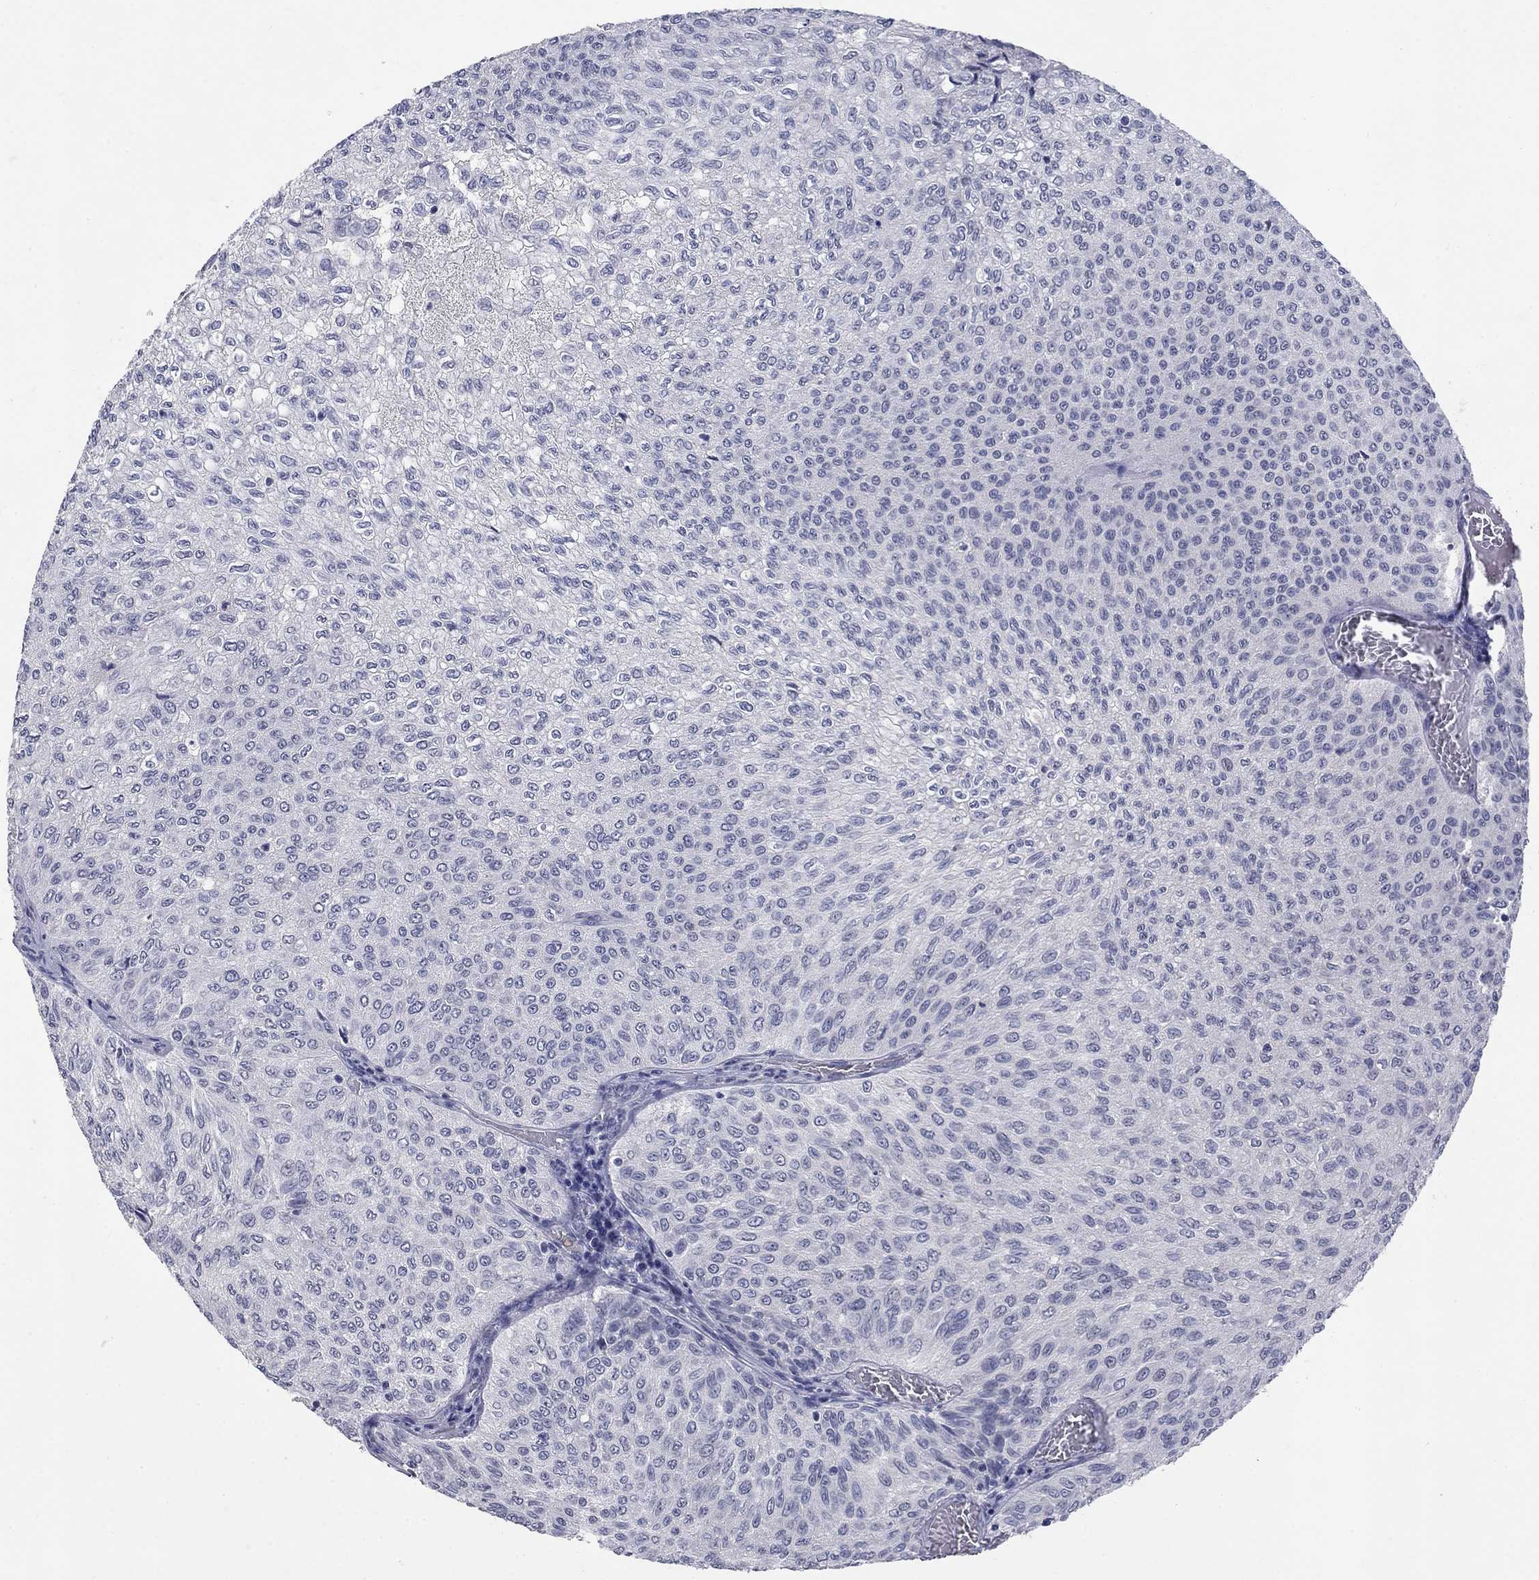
{"staining": {"intensity": "negative", "quantity": "none", "location": "none"}, "tissue": "urothelial cancer", "cell_type": "Tumor cells", "image_type": "cancer", "snomed": [{"axis": "morphology", "description": "Urothelial carcinoma, Low grade"}, {"axis": "topography", "description": "Urinary bladder"}], "caption": "An image of low-grade urothelial carcinoma stained for a protein displays no brown staining in tumor cells.", "gene": "ELAVL4", "patient": {"sex": "male", "age": 78}}